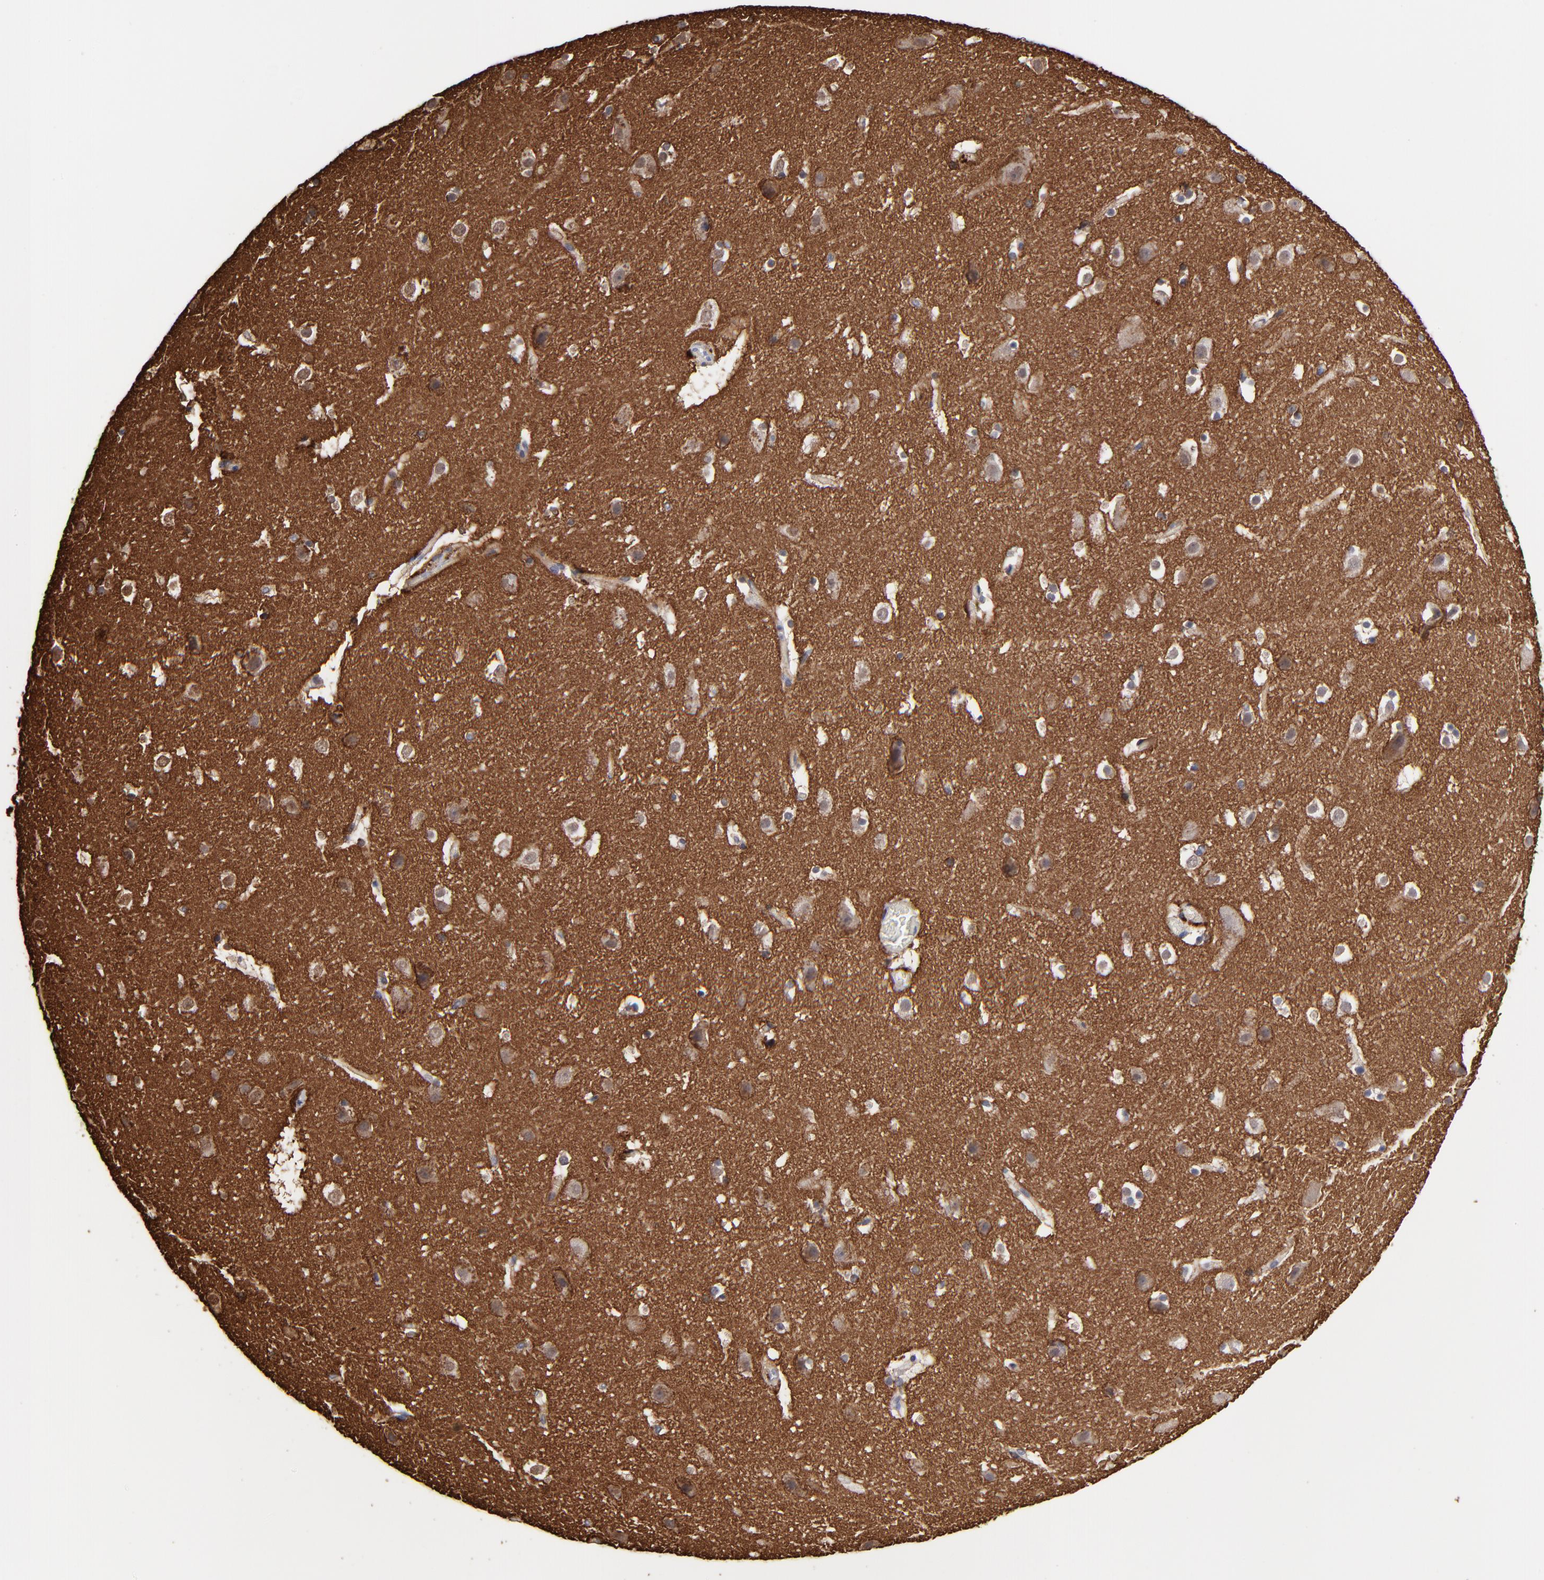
{"staining": {"intensity": "weak", "quantity": "25%-75%", "location": "cytoplasmic/membranous"}, "tissue": "cerebral cortex", "cell_type": "Endothelial cells", "image_type": "normal", "snomed": [{"axis": "morphology", "description": "Normal tissue, NOS"}, {"axis": "topography", "description": "Cerebral cortex"}], "caption": "This histopathology image shows immunohistochemistry staining of benign cerebral cortex, with low weak cytoplasmic/membranous expression in about 25%-75% of endothelial cells.", "gene": "GPM6B", "patient": {"sex": "male", "age": 45}}